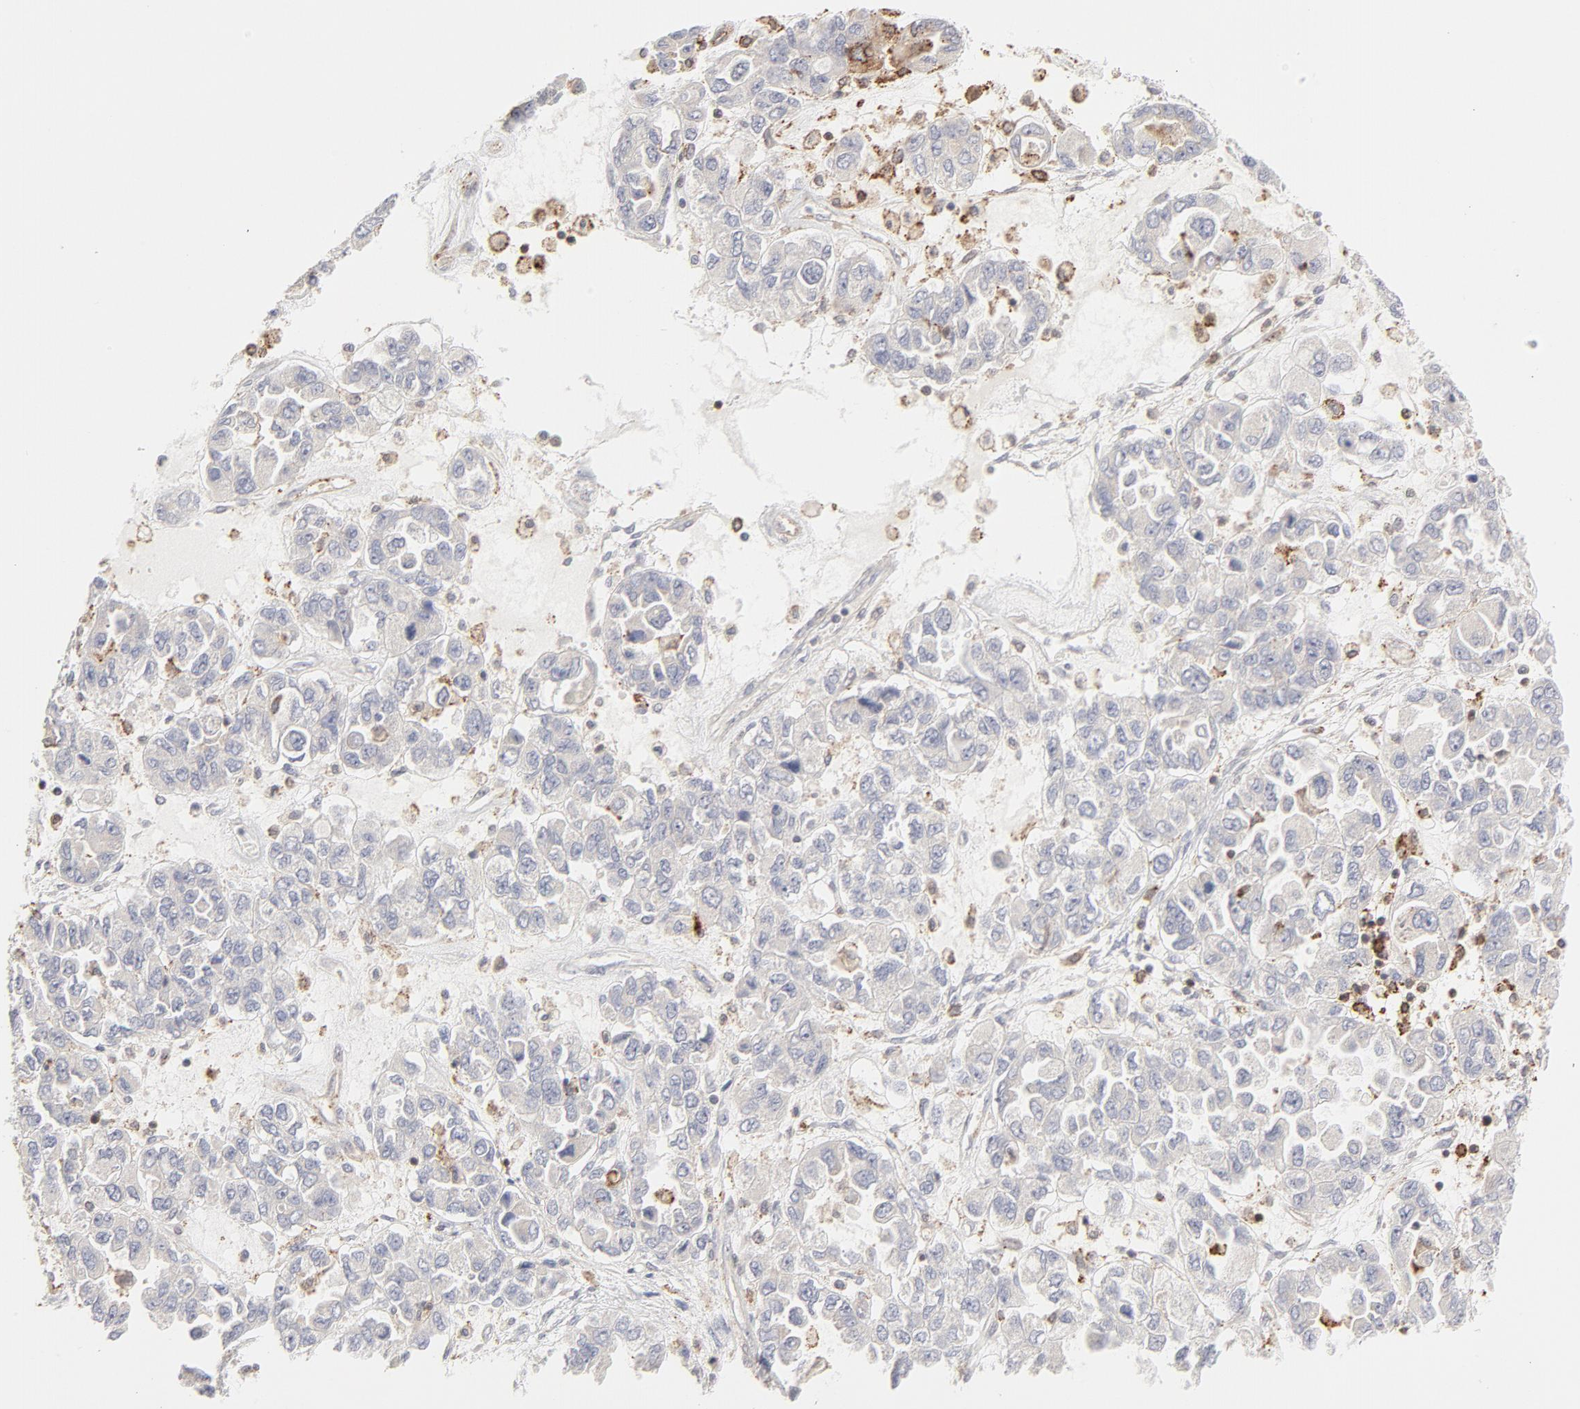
{"staining": {"intensity": "negative", "quantity": "none", "location": "none"}, "tissue": "ovarian cancer", "cell_type": "Tumor cells", "image_type": "cancer", "snomed": [{"axis": "morphology", "description": "Cystadenocarcinoma, serous, NOS"}, {"axis": "topography", "description": "Ovary"}], "caption": "Protein analysis of ovarian cancer exhibits no significant expression in tumor cells. (DAB (3,3'-diaminobenzidine) immunohistochemistry, high magnification).", "gene": "CDK6", "patient": {"sex": "female", "age": 84}}